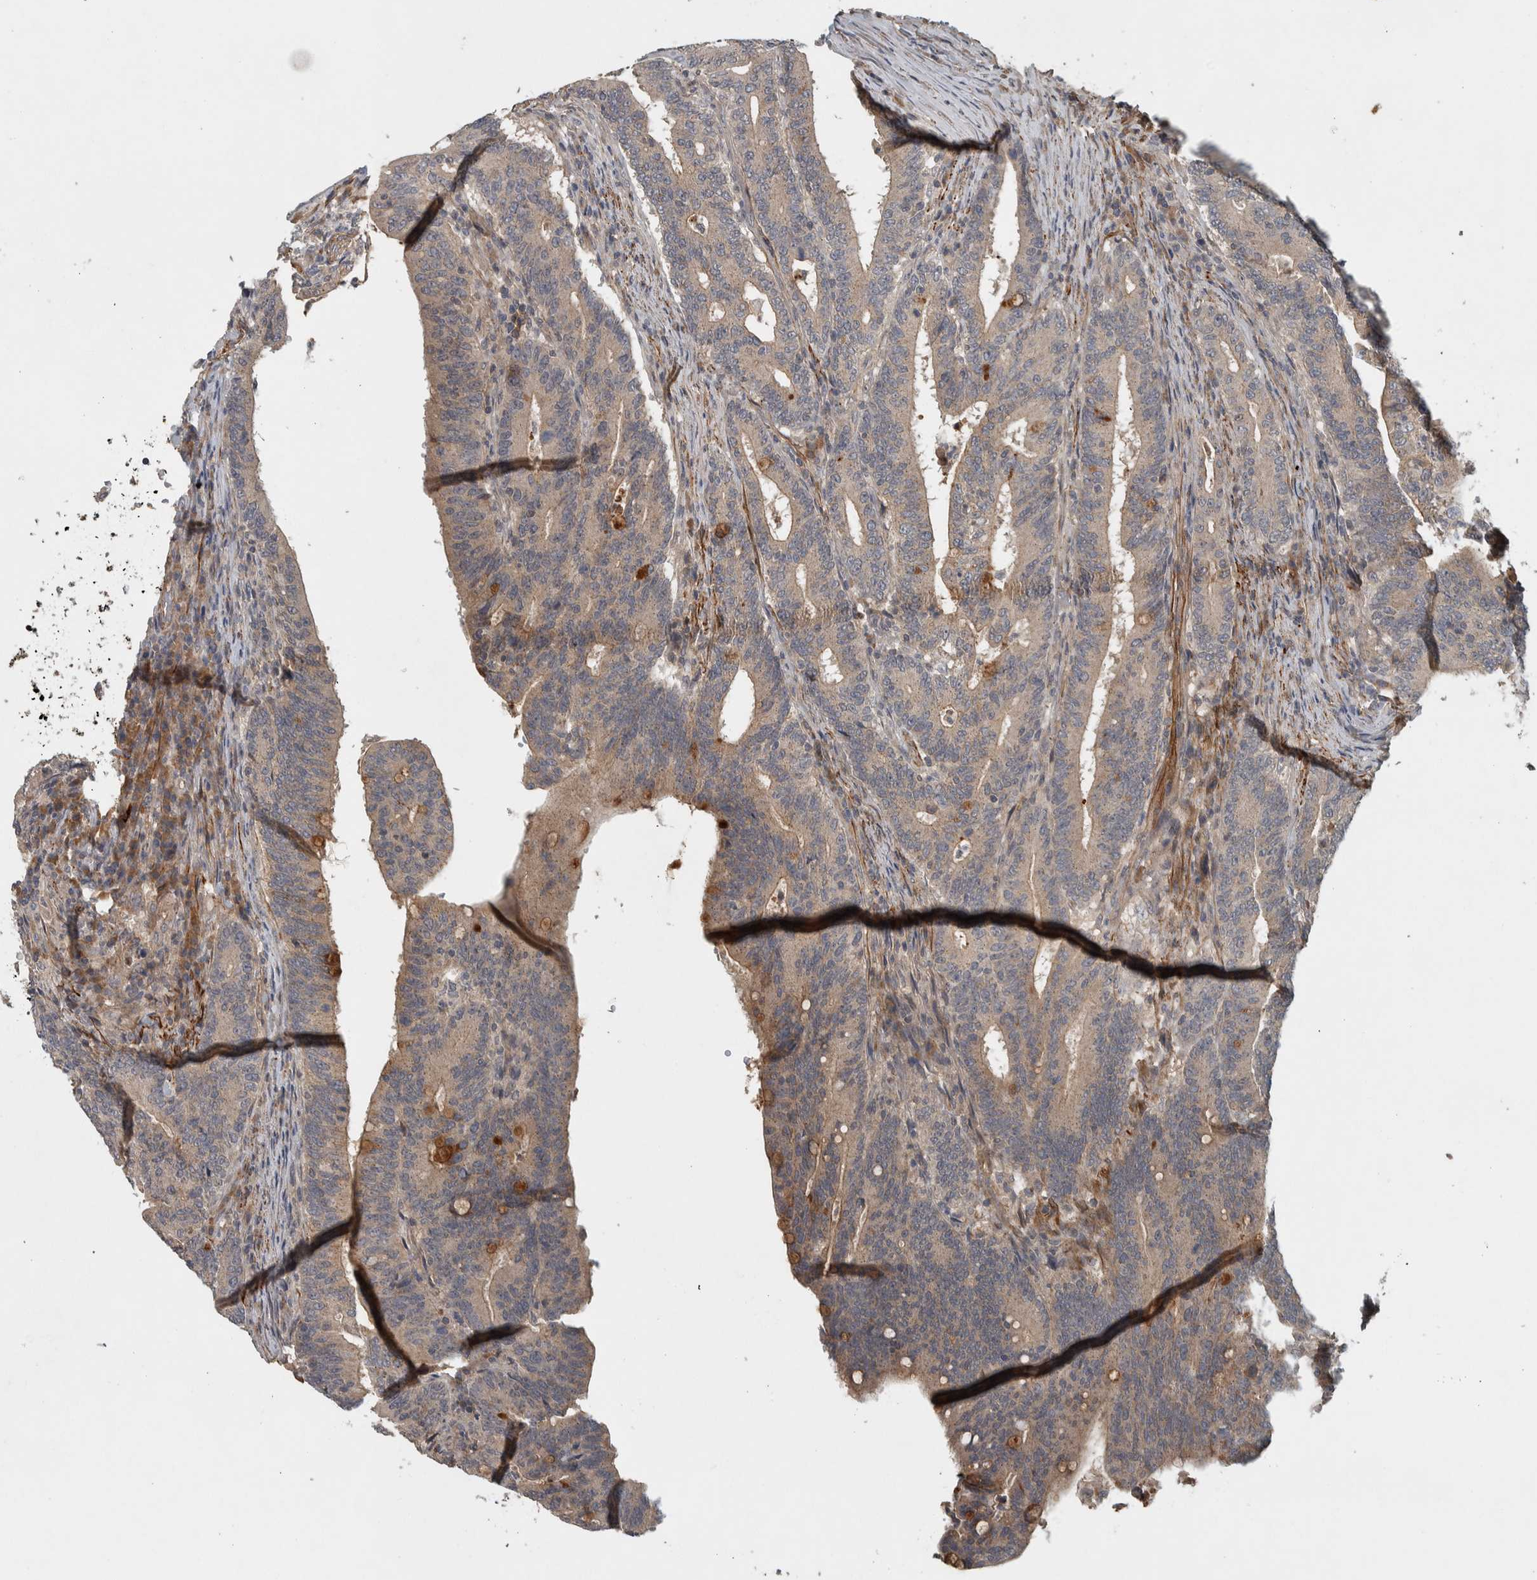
{"staining": {"intensity": "weak", "quantity": ">75%", "location": "cytoplasmic/membranous"}, "tissue": "colorectal cancer", "cell_type": "Tumor cells", "image_type": "cancer", "snomed": [{"axis": "morphology", "description": "Adenocarcinoma, NOS"}, {"axis": "topography", "description": "Colon"}], "caption": "A histopathology image of human colorectal adenocarcinoma stained for a protein reveals weak cytoplasmic/membranous brown staining in tumor cells.", "gene": "LBHD1", "patient": {"sex": "female", "age": 66}}